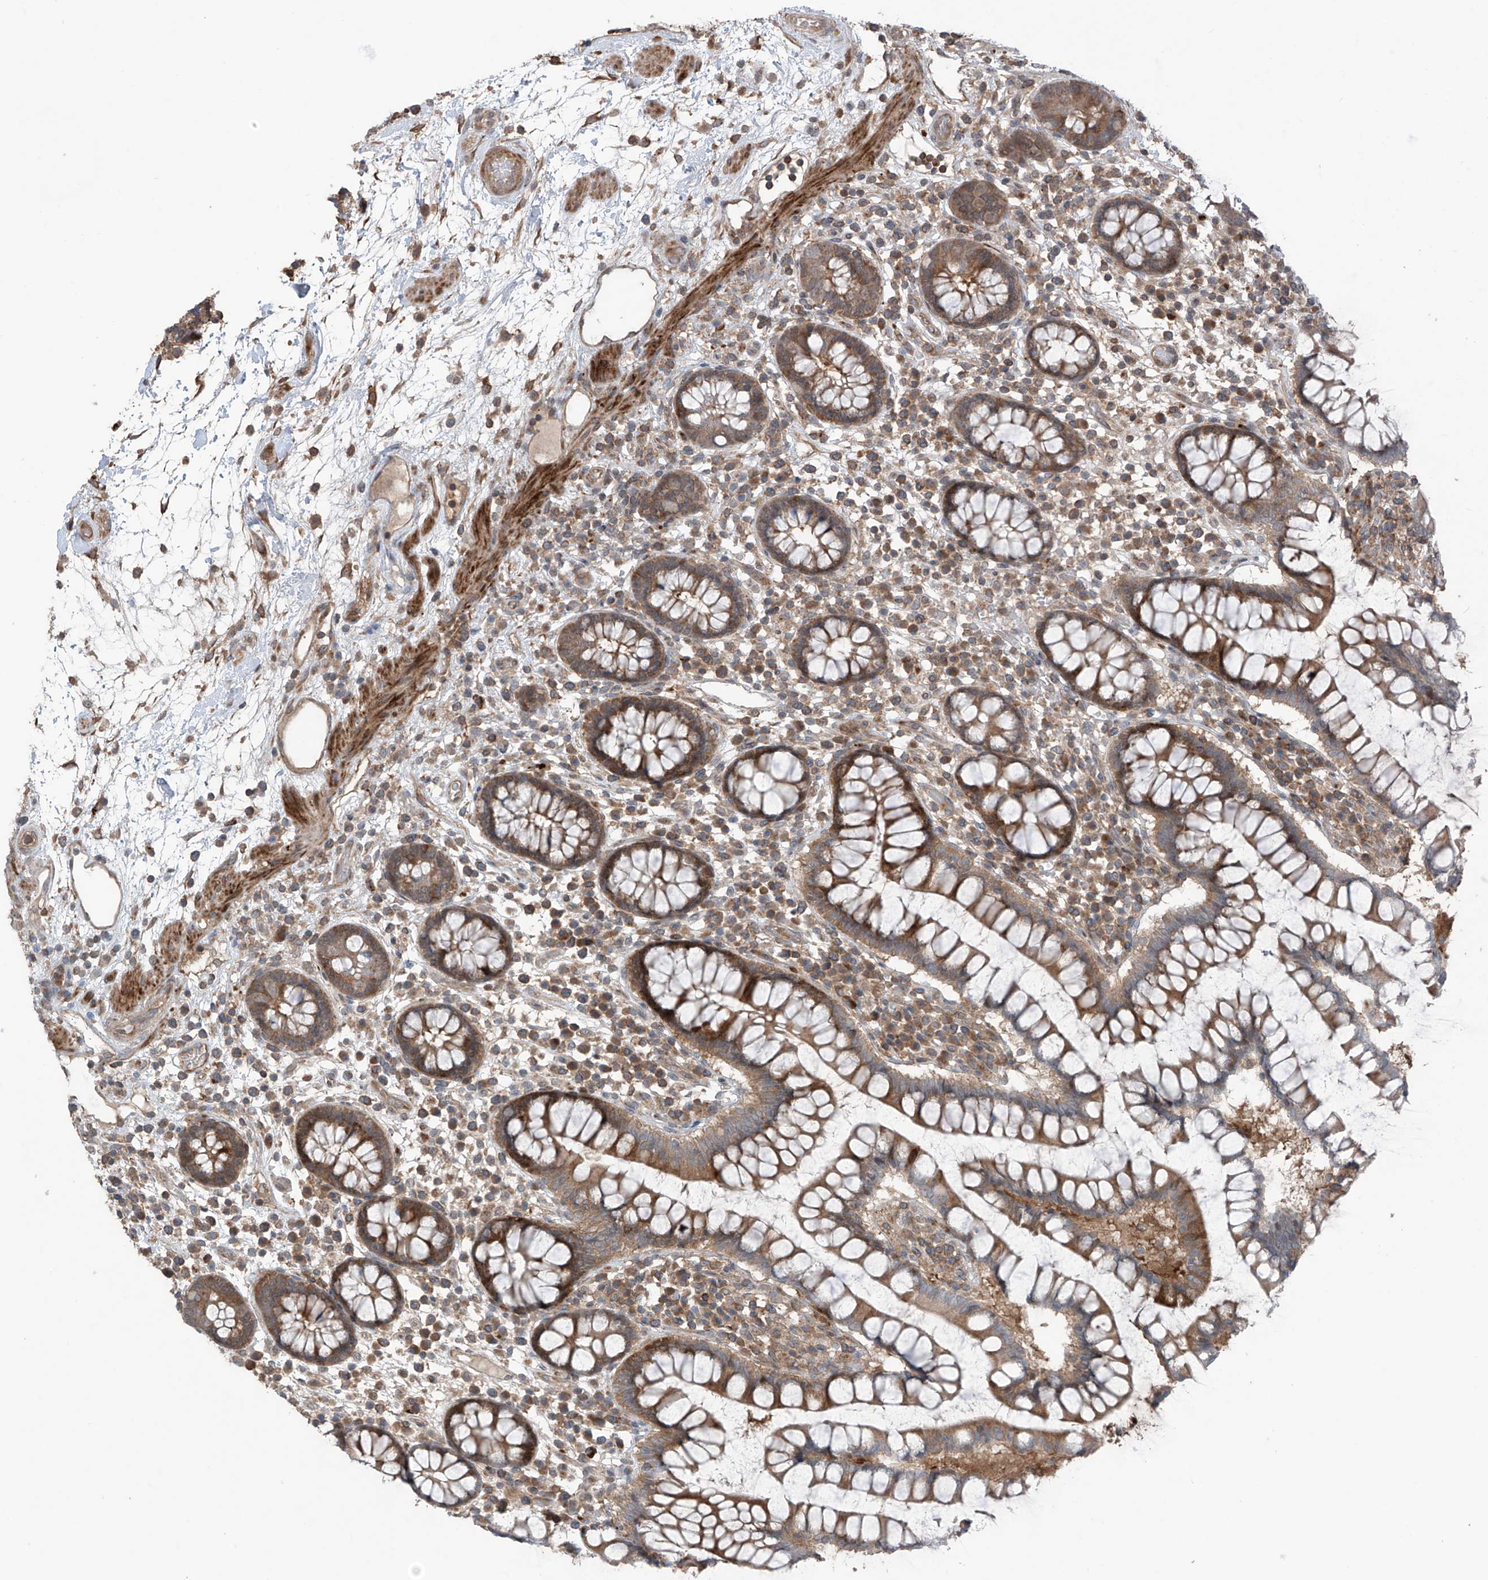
{"staining": {"intensity": "moderate", "quantity": ">75%", "location": "cytoplasmic/membranous"}, "tissue": "colon", "cell_type": "Endothelial cells", "image_type": "normal", "snomed": [{"axis": "morphology", "description": "Normal tissue, NOS"}, {"axis": "topography", "description": "Colon"}], "caption": "A micrograph of human colon stained for a protein shows moderate cytoplasmic/membranous brown staining in endothelial cells. (brown staining indicates protein expression, while blue staining denotes nuclei).", "gene": "SAMD3", "patient": {"sex": "female", "age": 79}}